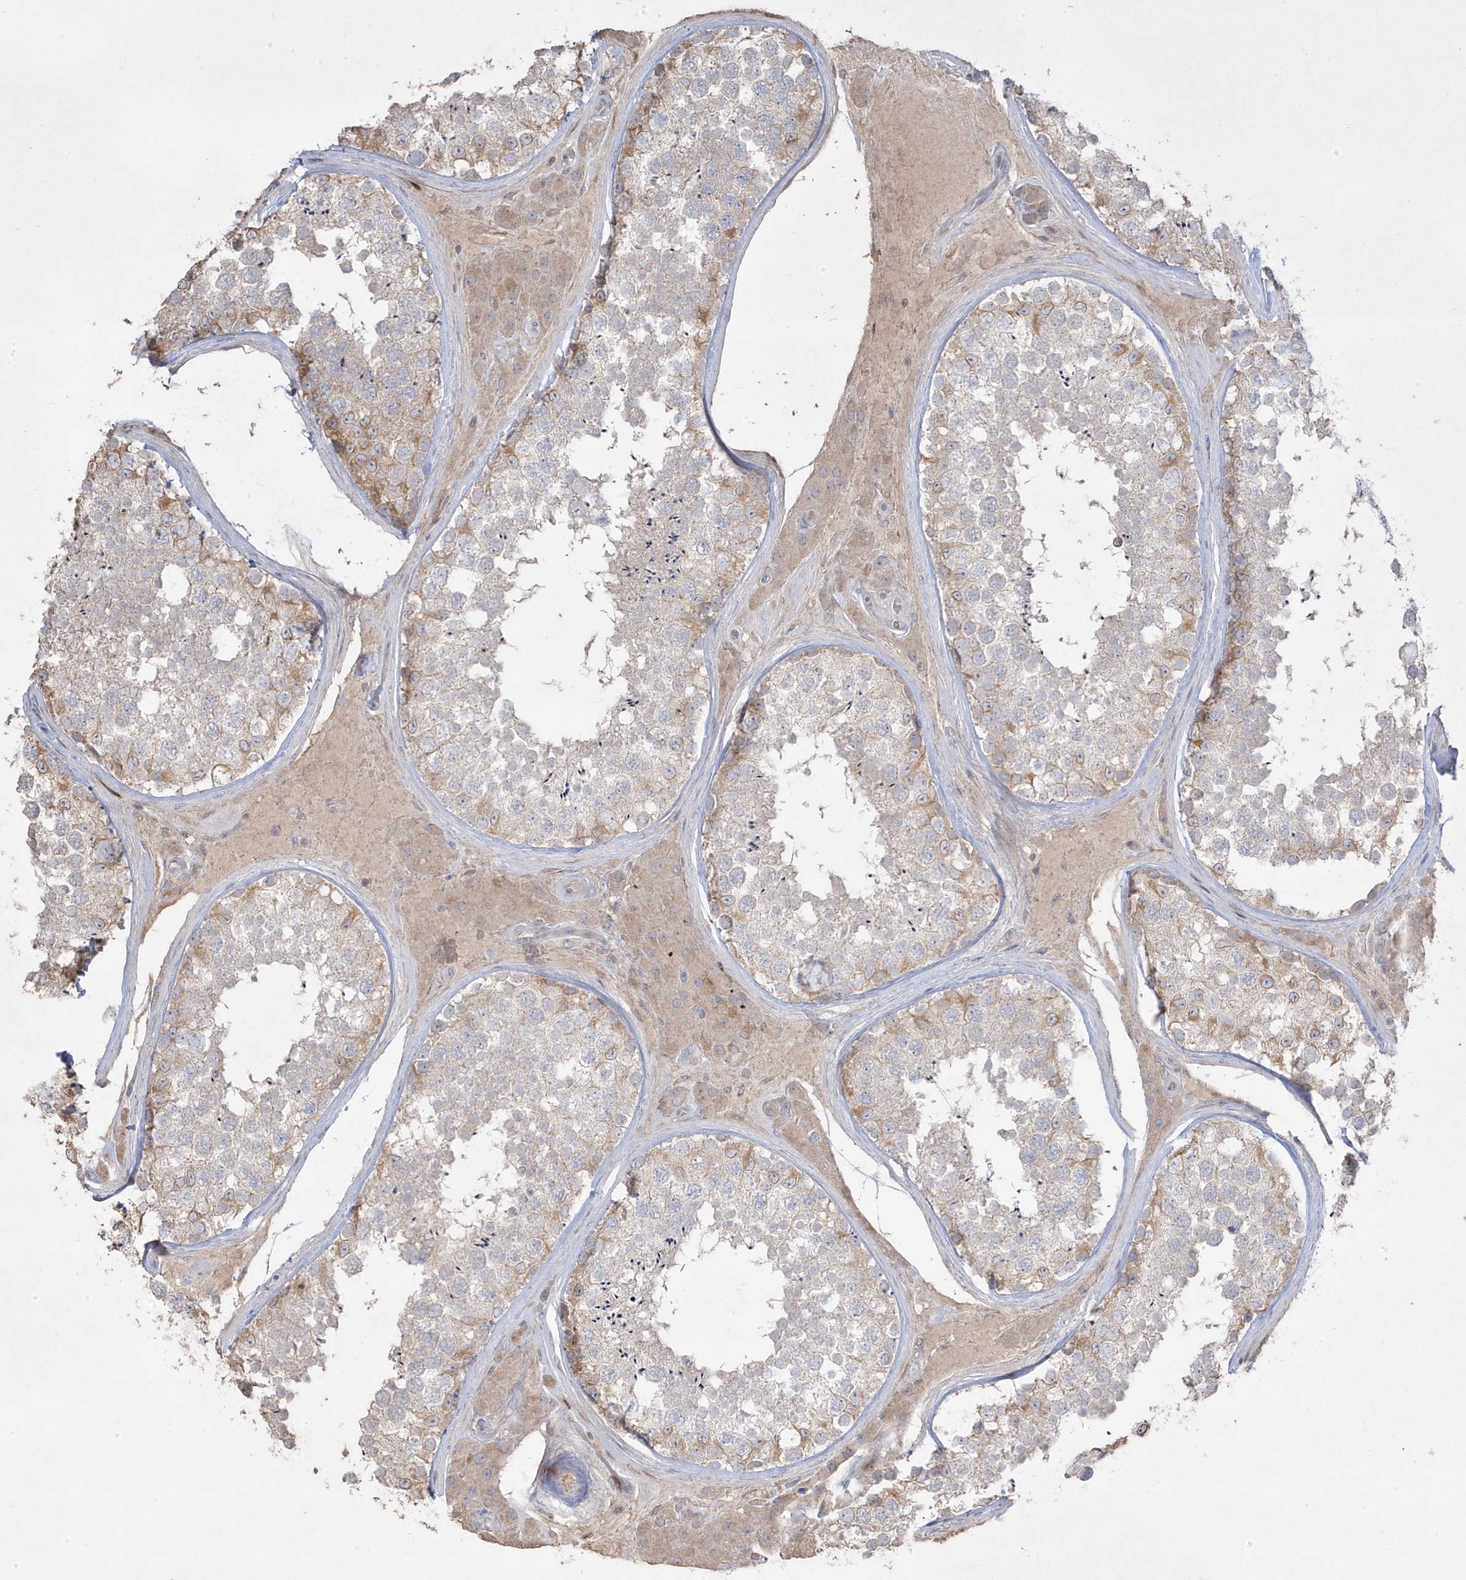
{"staining": {"intensity": "moderate", "quantity": "<25%", "location": "cytoplasmic/membranous"}, "tissue": "testis", "cell_type": "Cells in seminiferous ducts", "image_type": "normal", "snomed": [{"axis": "morphology", "description": "Normal tissue, NOS"}, {"axis": "topography", "description": "Testis"}], "caption": "High-magnification brightfield microscopy of unremarkable testis stained with DAB (3,3'-diaminobenzidine) (brown) and counterstained with hematoxylin (blue). cells in seminiferous ducts exhibit moderate cytoplasmic/membranous positivity is appreciated in approximately<25% of cells.", "gene": "RGL4", "patient": {"sex": "male", "age": 46}}